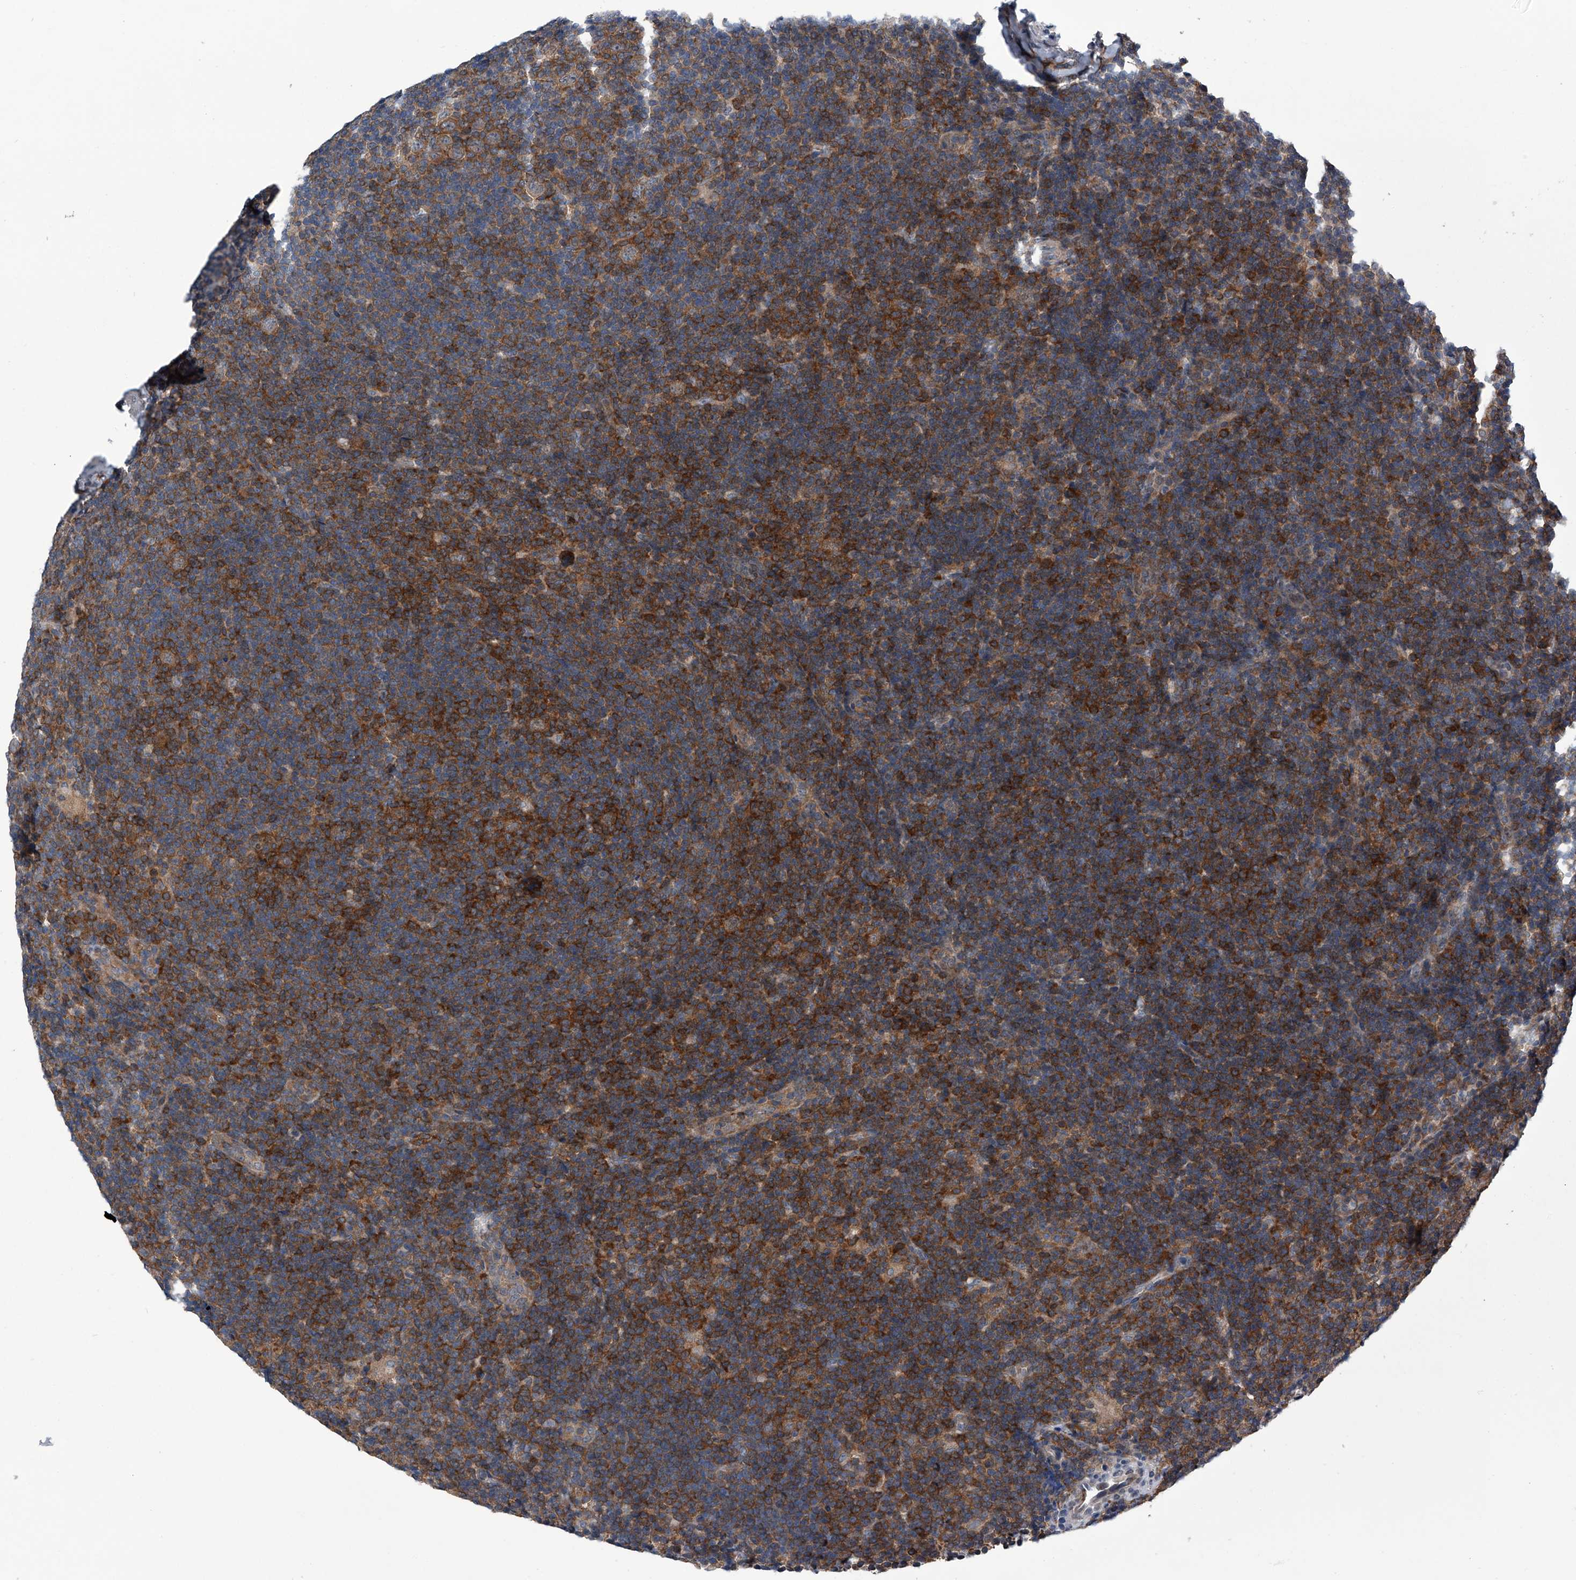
{"staining": {"intensity": "weak", "quantity": "<25%", "location": "cytoplasmic/membranous"}, "tissue": "lymphoma", "cell_type": "Tumor cells", "image_type": "cancer", "snomed": [{"axis": "morphology", "description": "Hodgkin's disease, NOS"}, {"axis": "topography", "description": "Lymph node"}], "caption": "Tumor cells are negative for protein expression in human Hodgkin's disease. (Immunohistochemistry, brightfield microscopy, high magnification).", "gene": "PPP2R5D", "patient": {"sex": "female", "age": 57}}